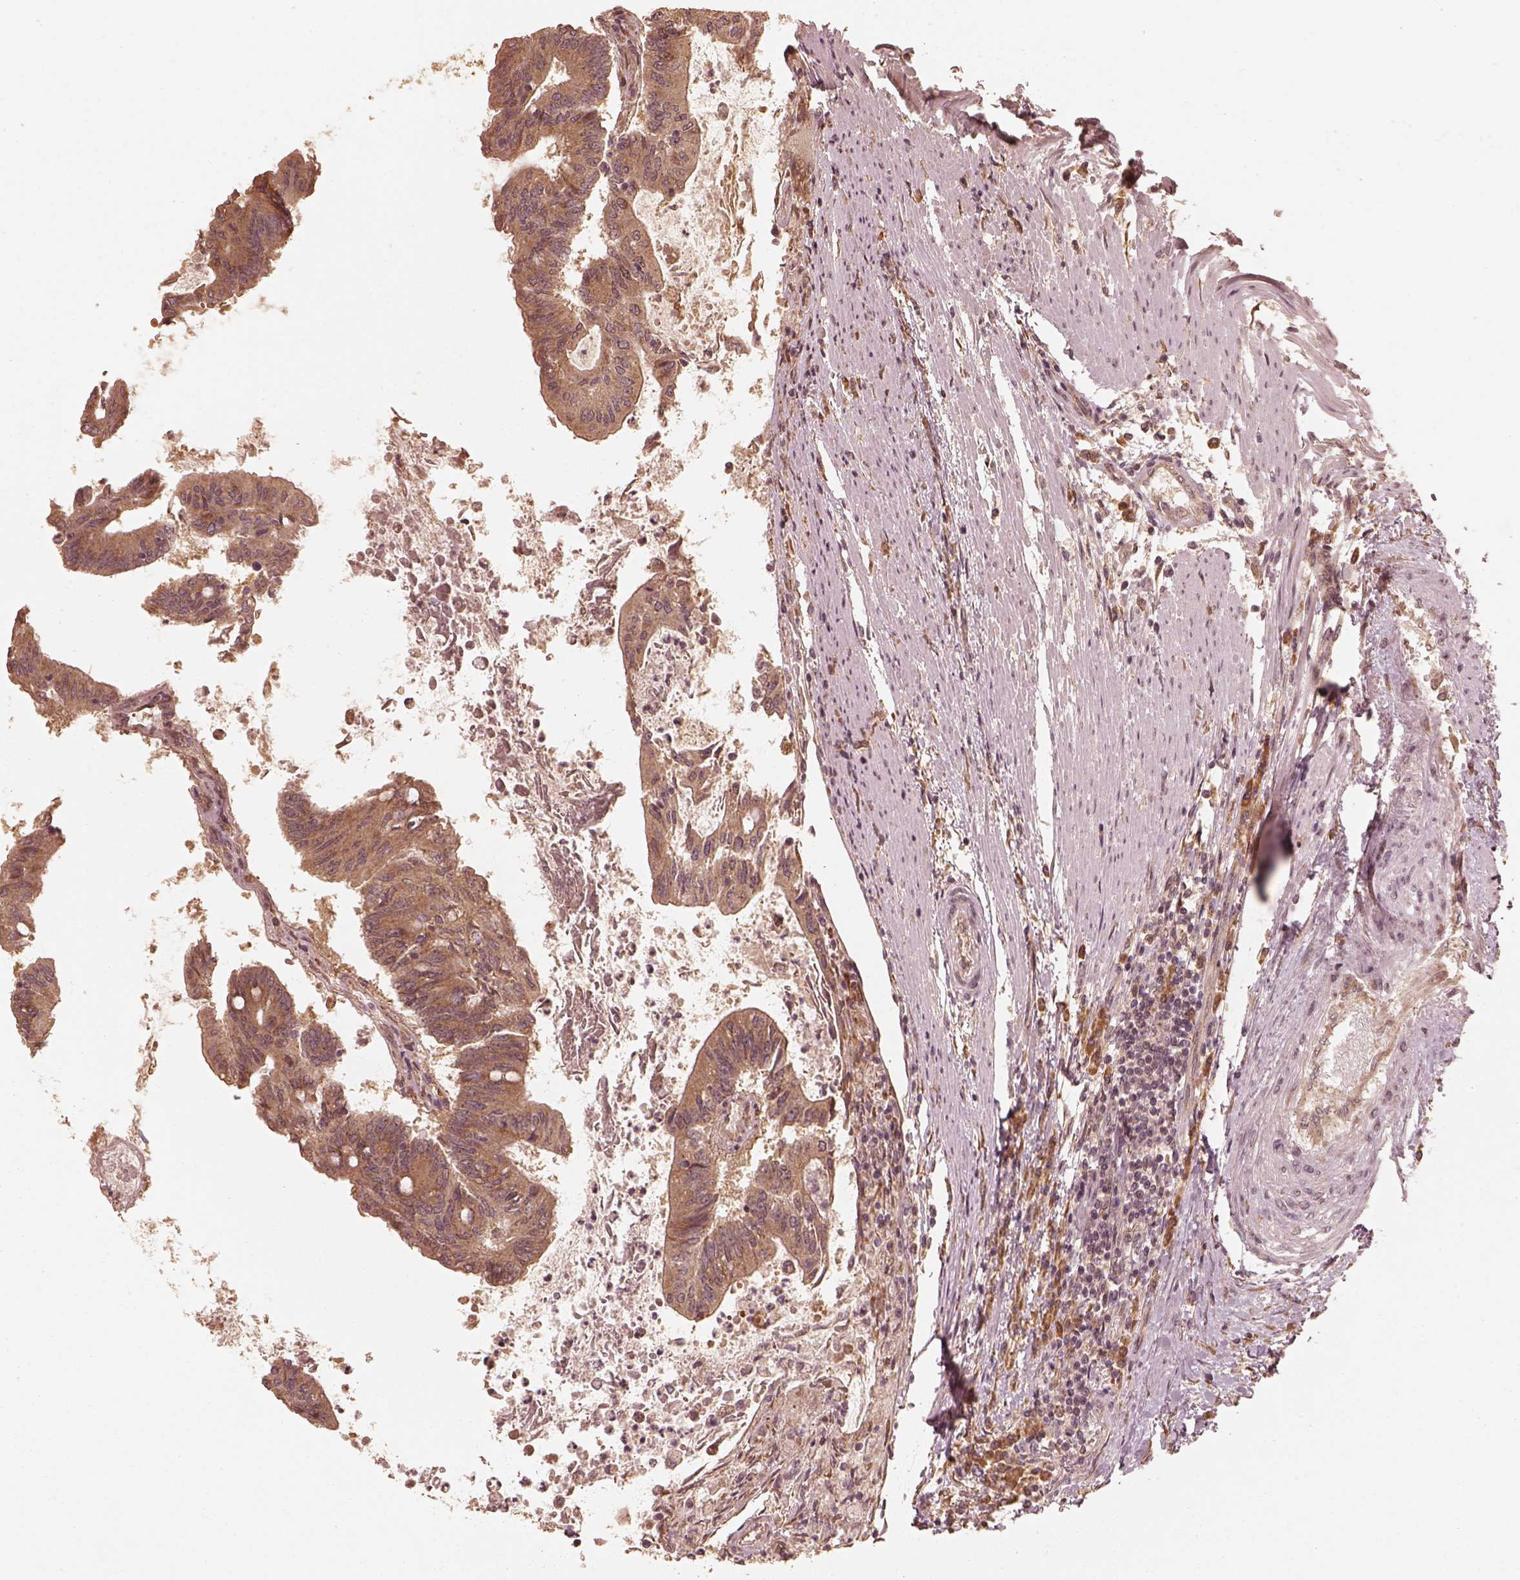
{"staining": {"intensity": "strong", "quantity": ">75%", "location": "cytoplasmic/membranous"}, "tissue": "colorectal cancer", "cell_type": "Tumor cells", "image_type": "cancer", "snomed": [{"axis": "morphology", "description": "Adenocarcinoma, NOS"}, {"axis": "topography", "description": "Colon"}], "caption": "Colorectal adenocarcinoma stained with a protein marker demonstrates strong staining in tumor cells.", "gene": "DNAJC25", "patient": {"sex": "female", "age": 70}}